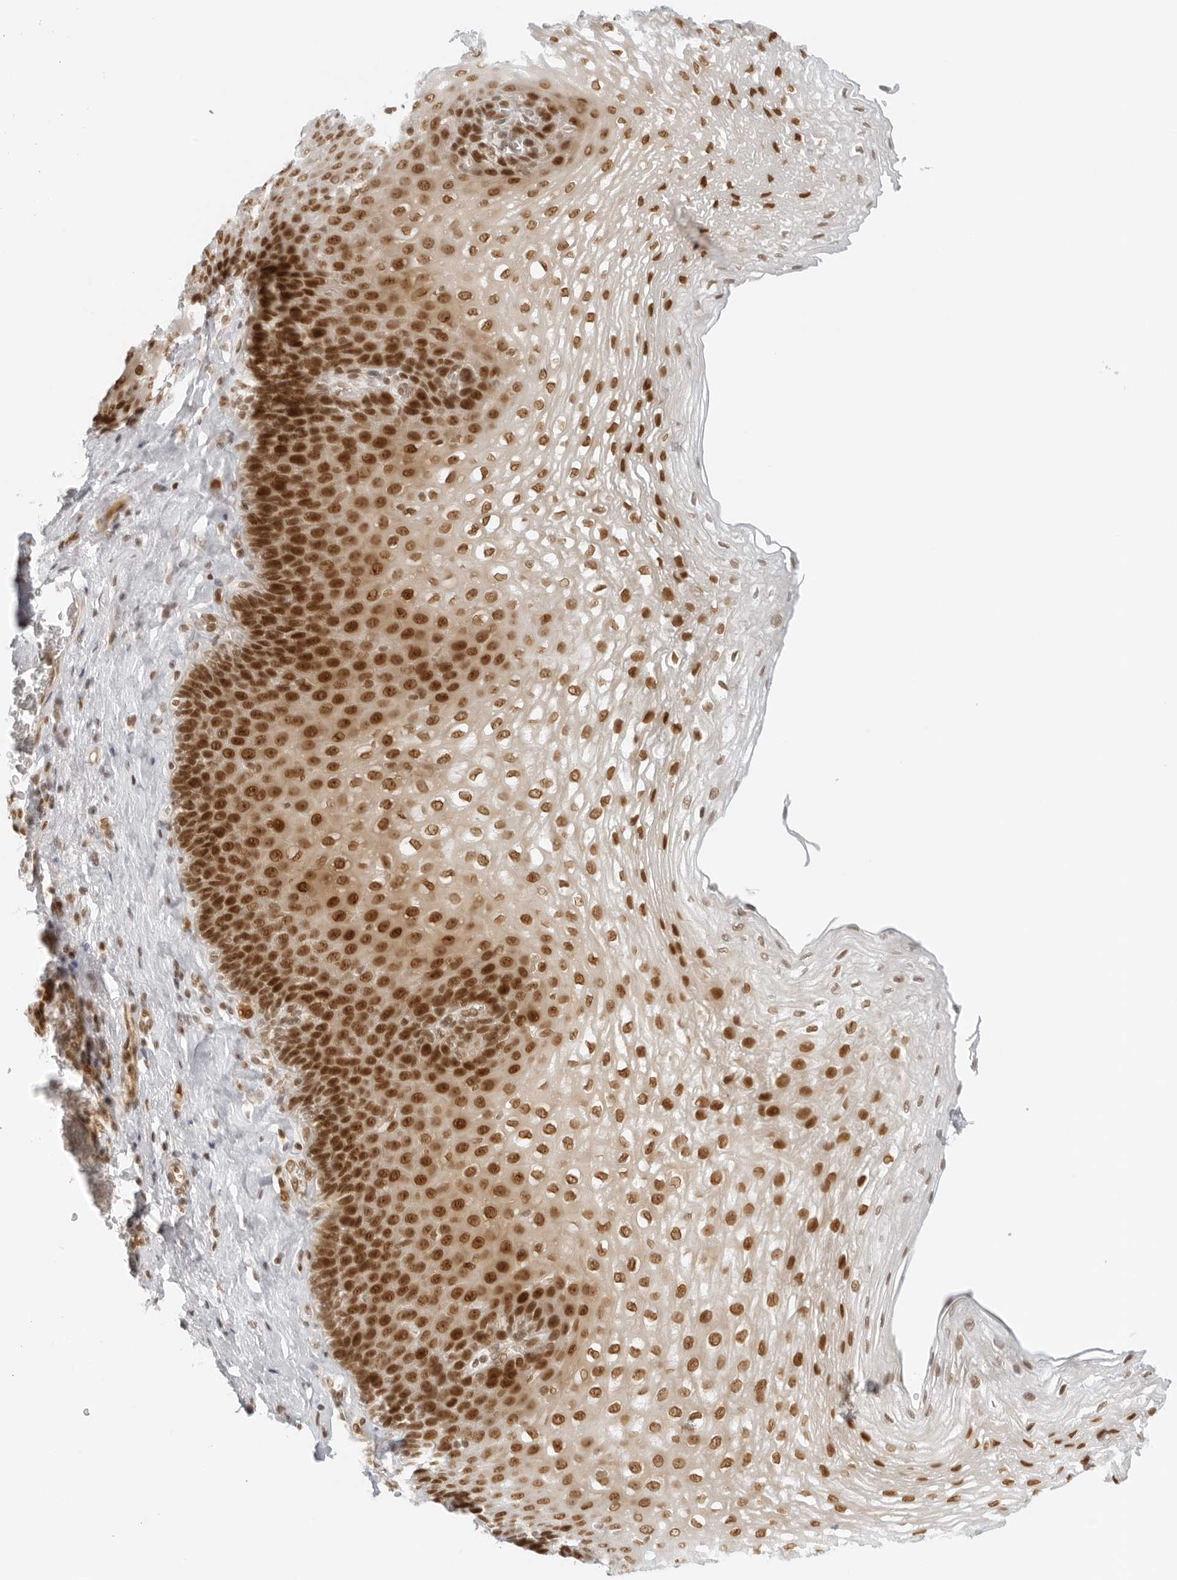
{"staining": {"intensity": "strong", "quantity": ">75%", "location": "nuclear"}, "tissue": "esophagus", "cell_type": "Squamous epithelial cells", "image_type": "normal", "snomed": [{"axis": "morphology", "description": "Normal tissue, NOS"}, {"axis": "topography", "description": "Esophagus"}], "caption": "The micrograph displays staining of unremarkable esophagus, revealing strong nuclear protein staining (brown color) within squamous epithelial cells. (Stains: DAB in brown, nuclei in blue, Microscopy: brightfield microscopy at high magnification).", "gene": "RCC1", "patient": {"sex": "female", "age": 66}}